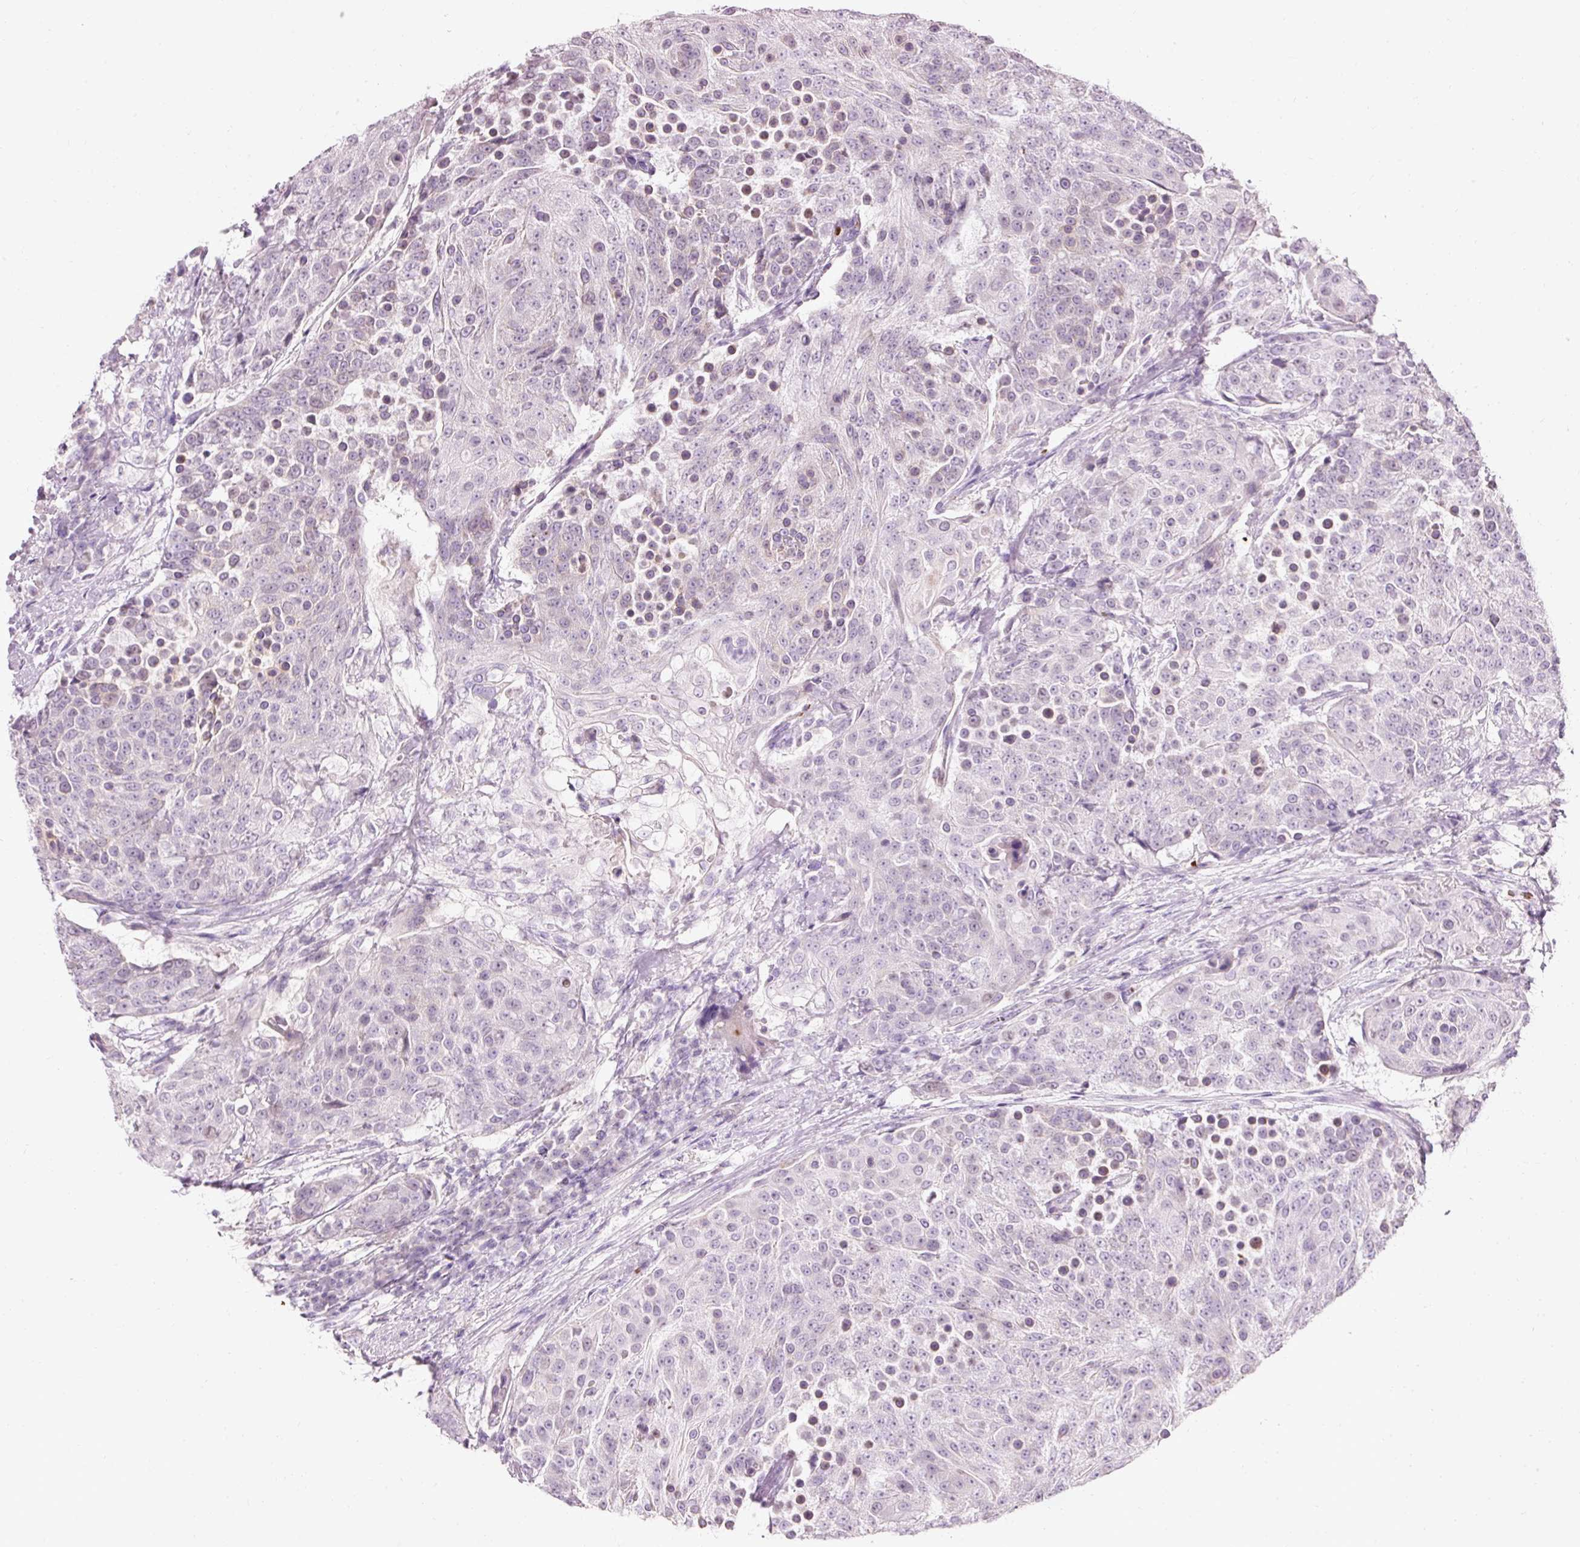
{"staining": {"intensity": "negative", "quantity": "none", "location": "none"}, "tissue": "urothelial cancer", "cell_type": "Tumor cells", "image_type": "cancer", "snomed": [{"axis": "morphology", "description": "Urothelial carcinoma, High grade"}, {"axis": "topography", "description": "Urinary bladder"}], "caption": "Protein analysis of urothelial cancer demonstrates no significant positivity in tumor cells. Brightfield microscopy of IHC stained with DAB (3,3'-diaminobenzidine) (brown) and hematoxylin (blue), captured at high magnification.", "gene": "DHRS11", "patient": {"sex": "female", "age": 63}}